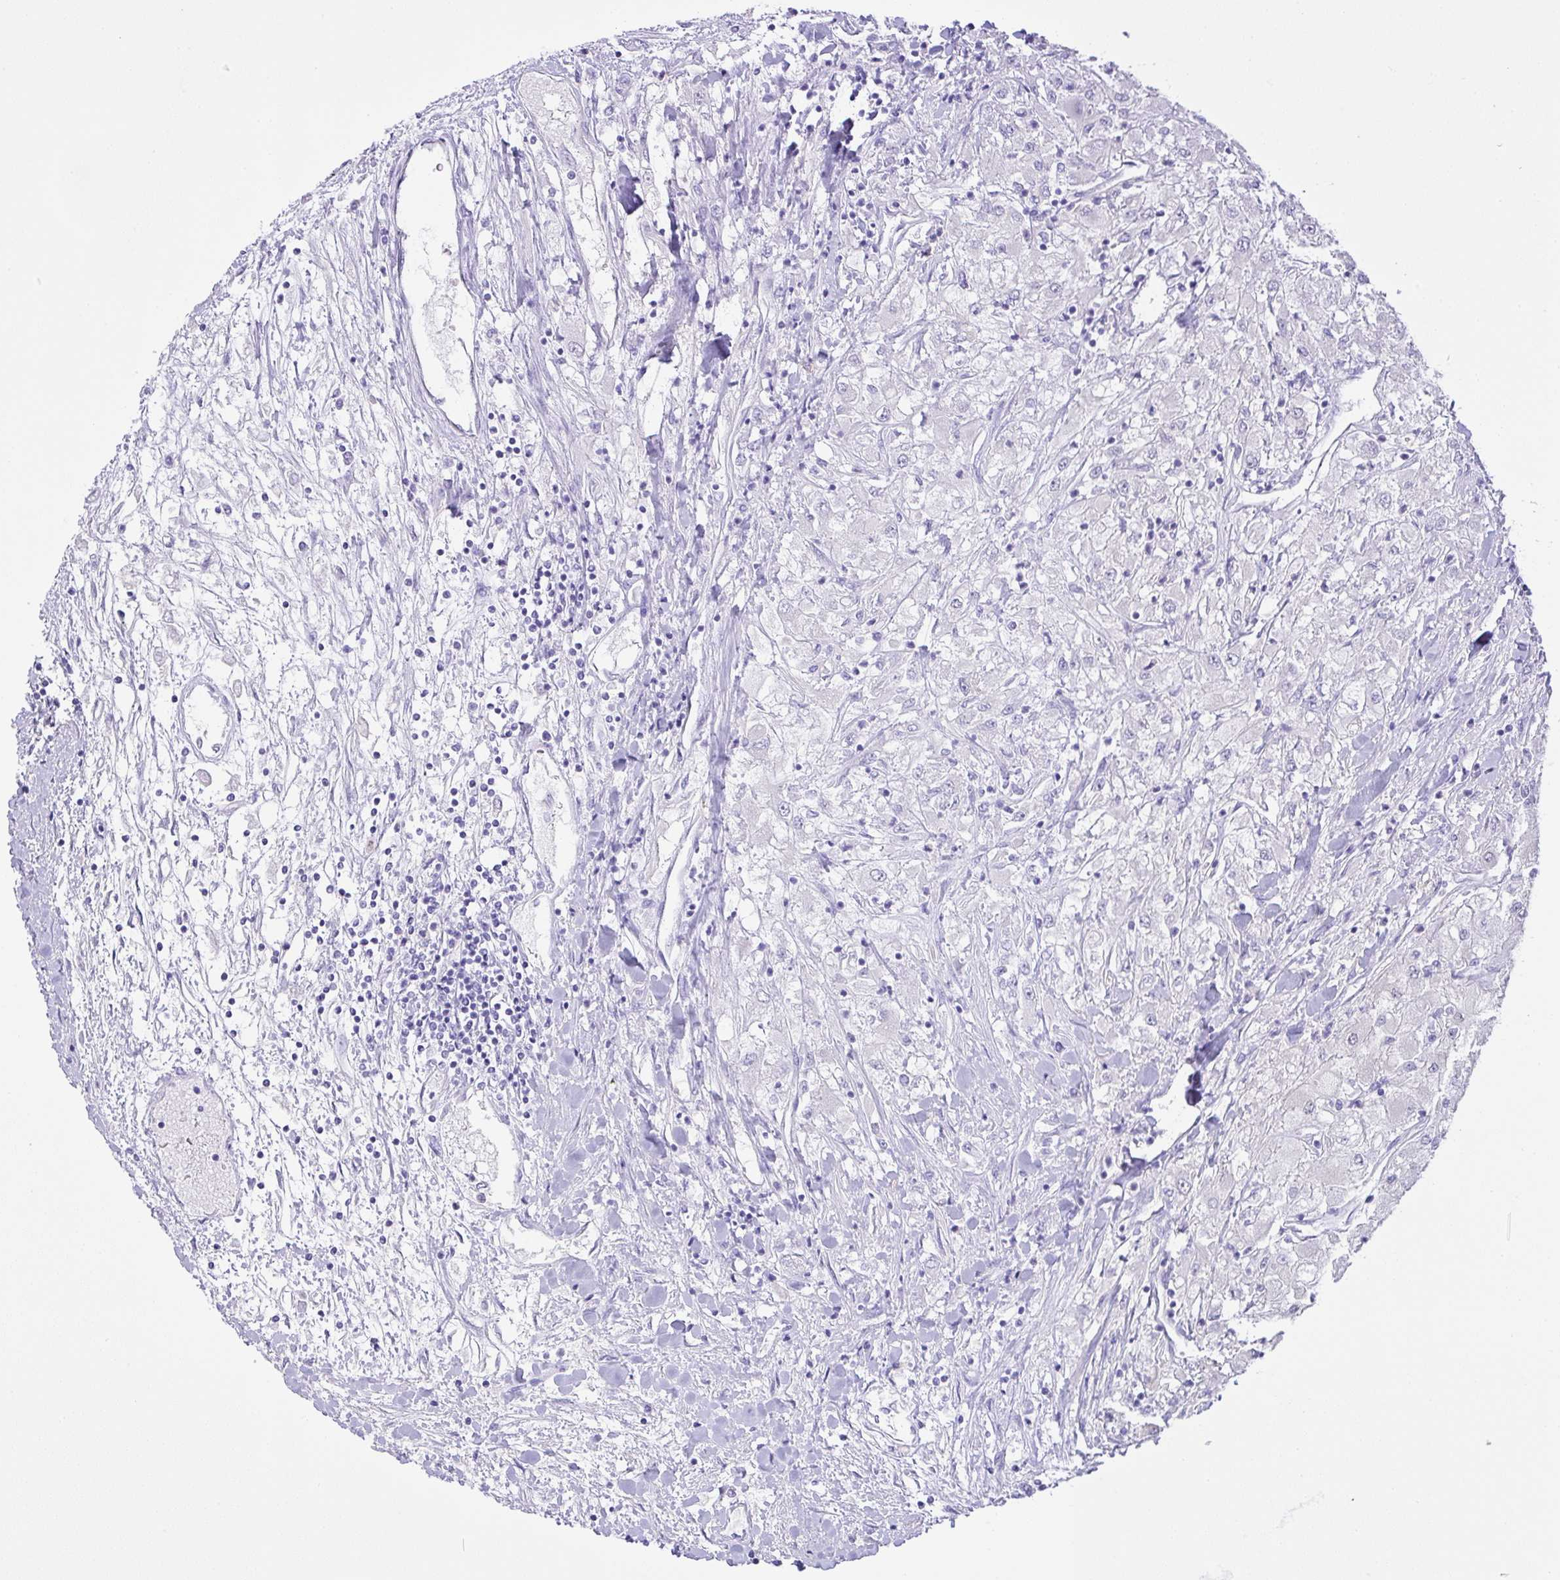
{"staining": {"intensity": "negative", "quantity": "none", "location": "none"}, "tissue": "renal cancer", "cell_type": "Tumor cells", "image_type": "cancer", "snomed": [{"axis": "morphology", "description": "Adenocarcinoma, NOS"}, {"axis": "topography", "description": "Kidney"}], "caption": "Renal cancer (adenocarcinoma) stained for a protein using IHC demonstrates no positivity tumor cells.", "gene": "CST11", "patient": {"sex": "male", "age": 80}}